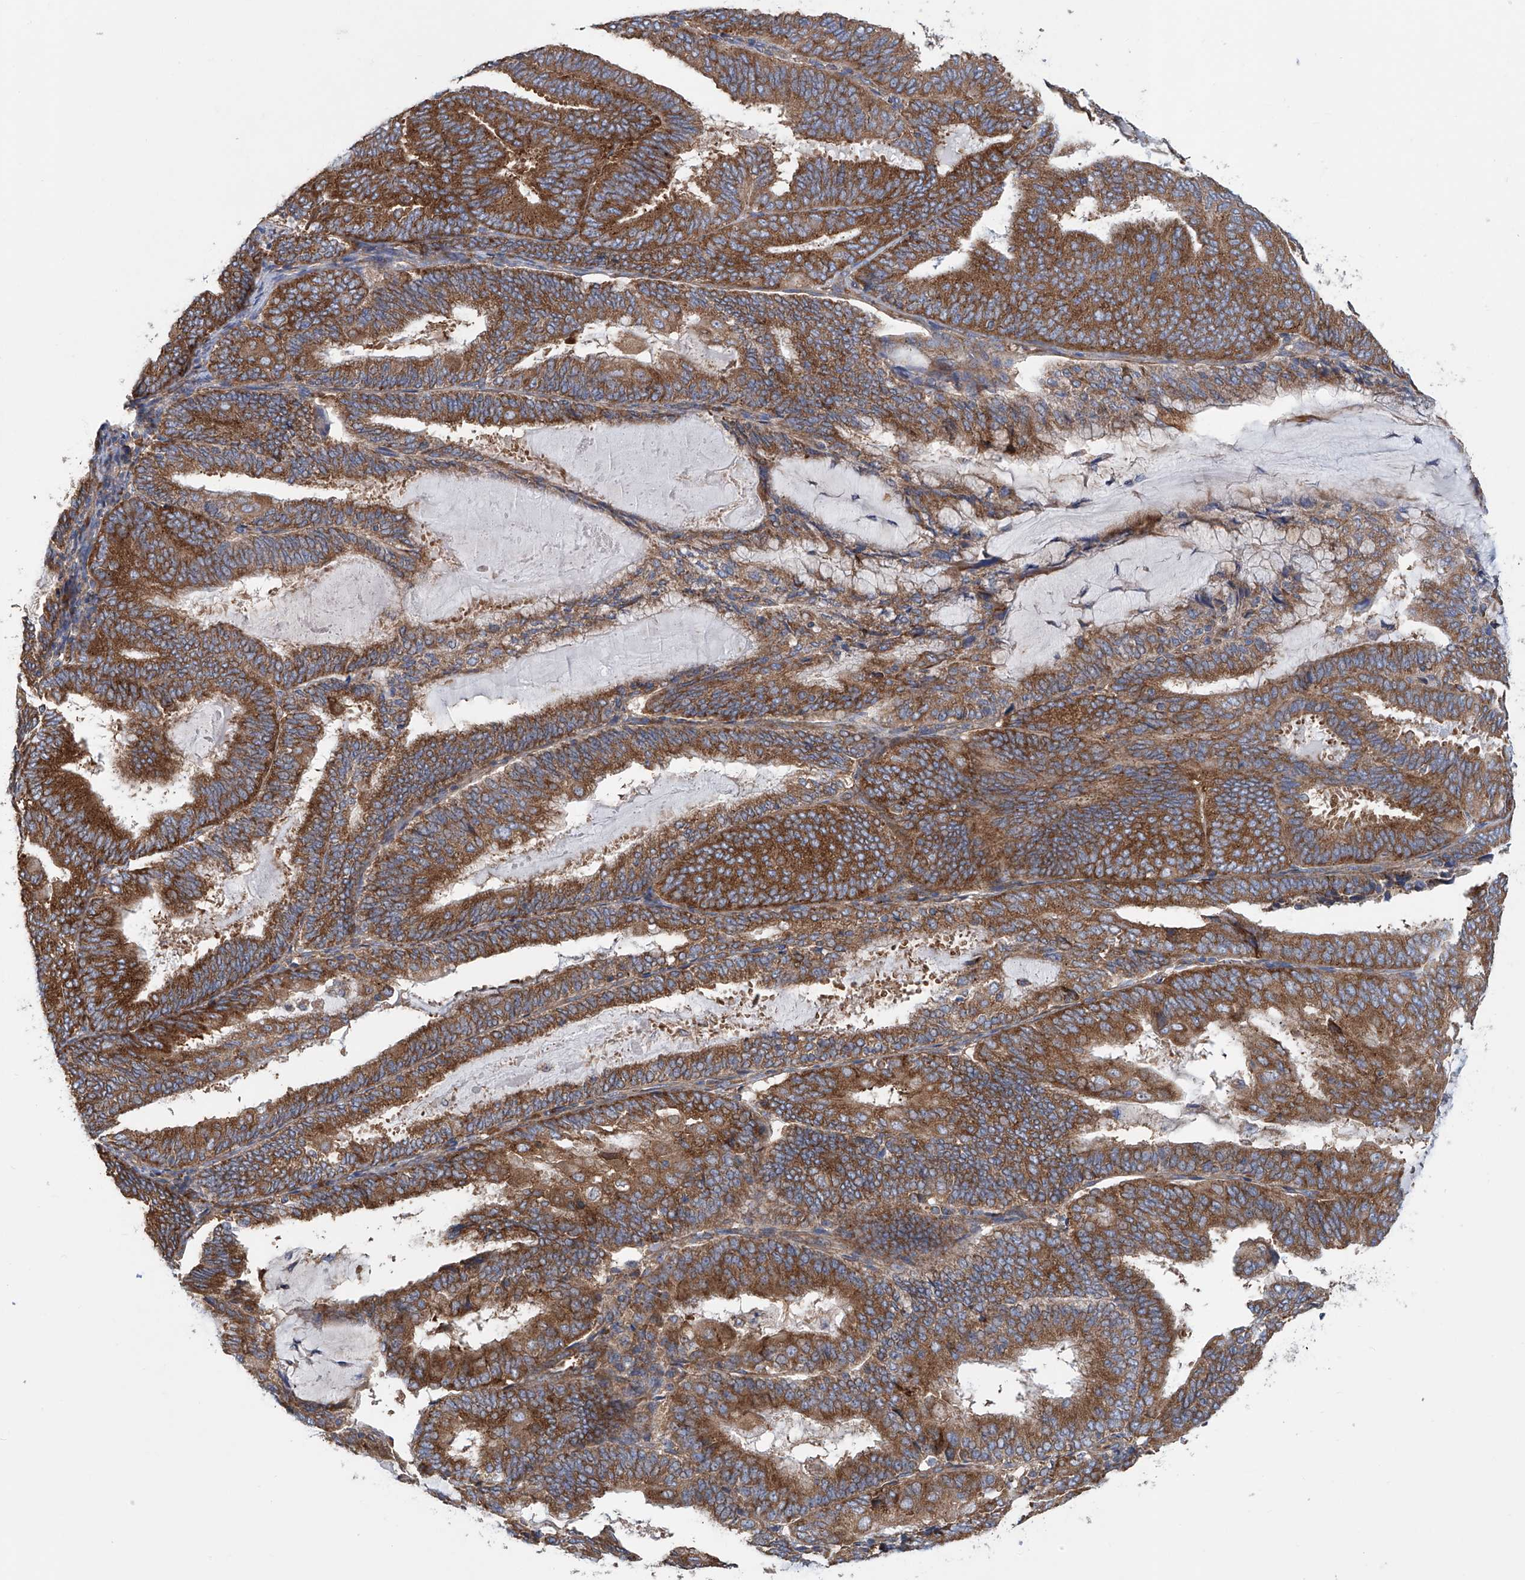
{"staining": {"intensity": "strong", "quantity": ">75%", "location": "cytoplasmic/membranous"}, "tissue": "endometrial cancer", "cell_type": "Tumor cells", "image_type": "cancer", "snomed": [{"axis": "morphology", "description": "Adenocarcinoma, NOS"}, {"axis": "topography", "description": "Endometrium"}], "caption": "Adenocarcinoma (endometrial) stained with DAB IHC exhibits high levels of strong cytoplasmic/membranous staining in about >75% of tumor cells.", "gene": "SENP2", "patient": {"sex": "female", "age": 81}}